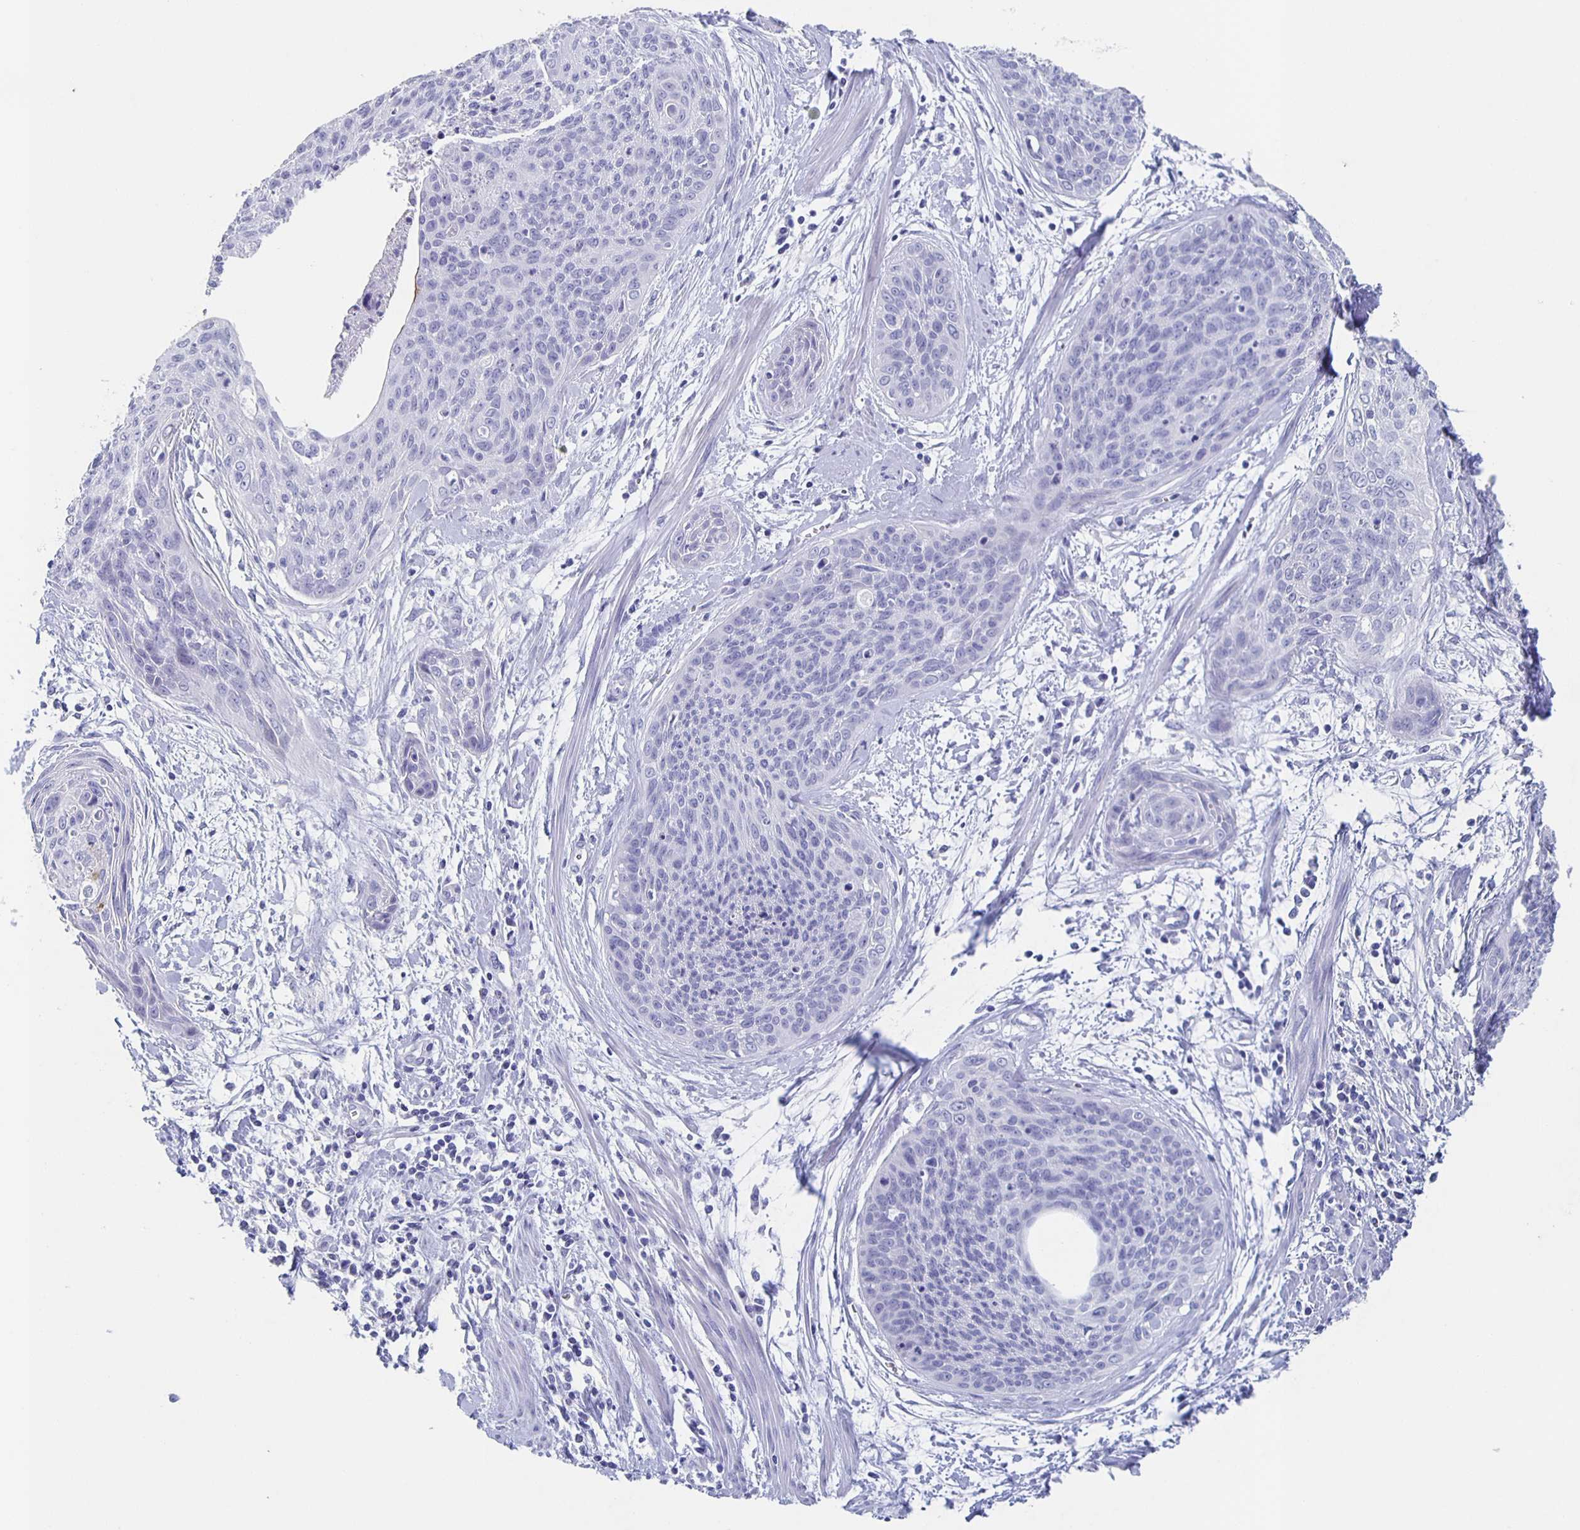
{"staining": {"intensity": "negative", "quantity": "none", "location": "none"}, "tissue": "cervical cancer", "cell_type": "Tumor cells", "image_type": "cancer", "snomed": [{"axis": "morphology", "description": "Squamous cell carcinoma, NOS"}, {"axis": "topography", "description": "Cervix"}], "caption": "DAB (3,3'-diaminobenzidine) immunohistochemical staining of human cervical cancer (squamous cell carcinoma) reveals no significant staining in tumor cells.", "gene": "SLC34A2", "patient": {"sex": "female", "age": 55}}